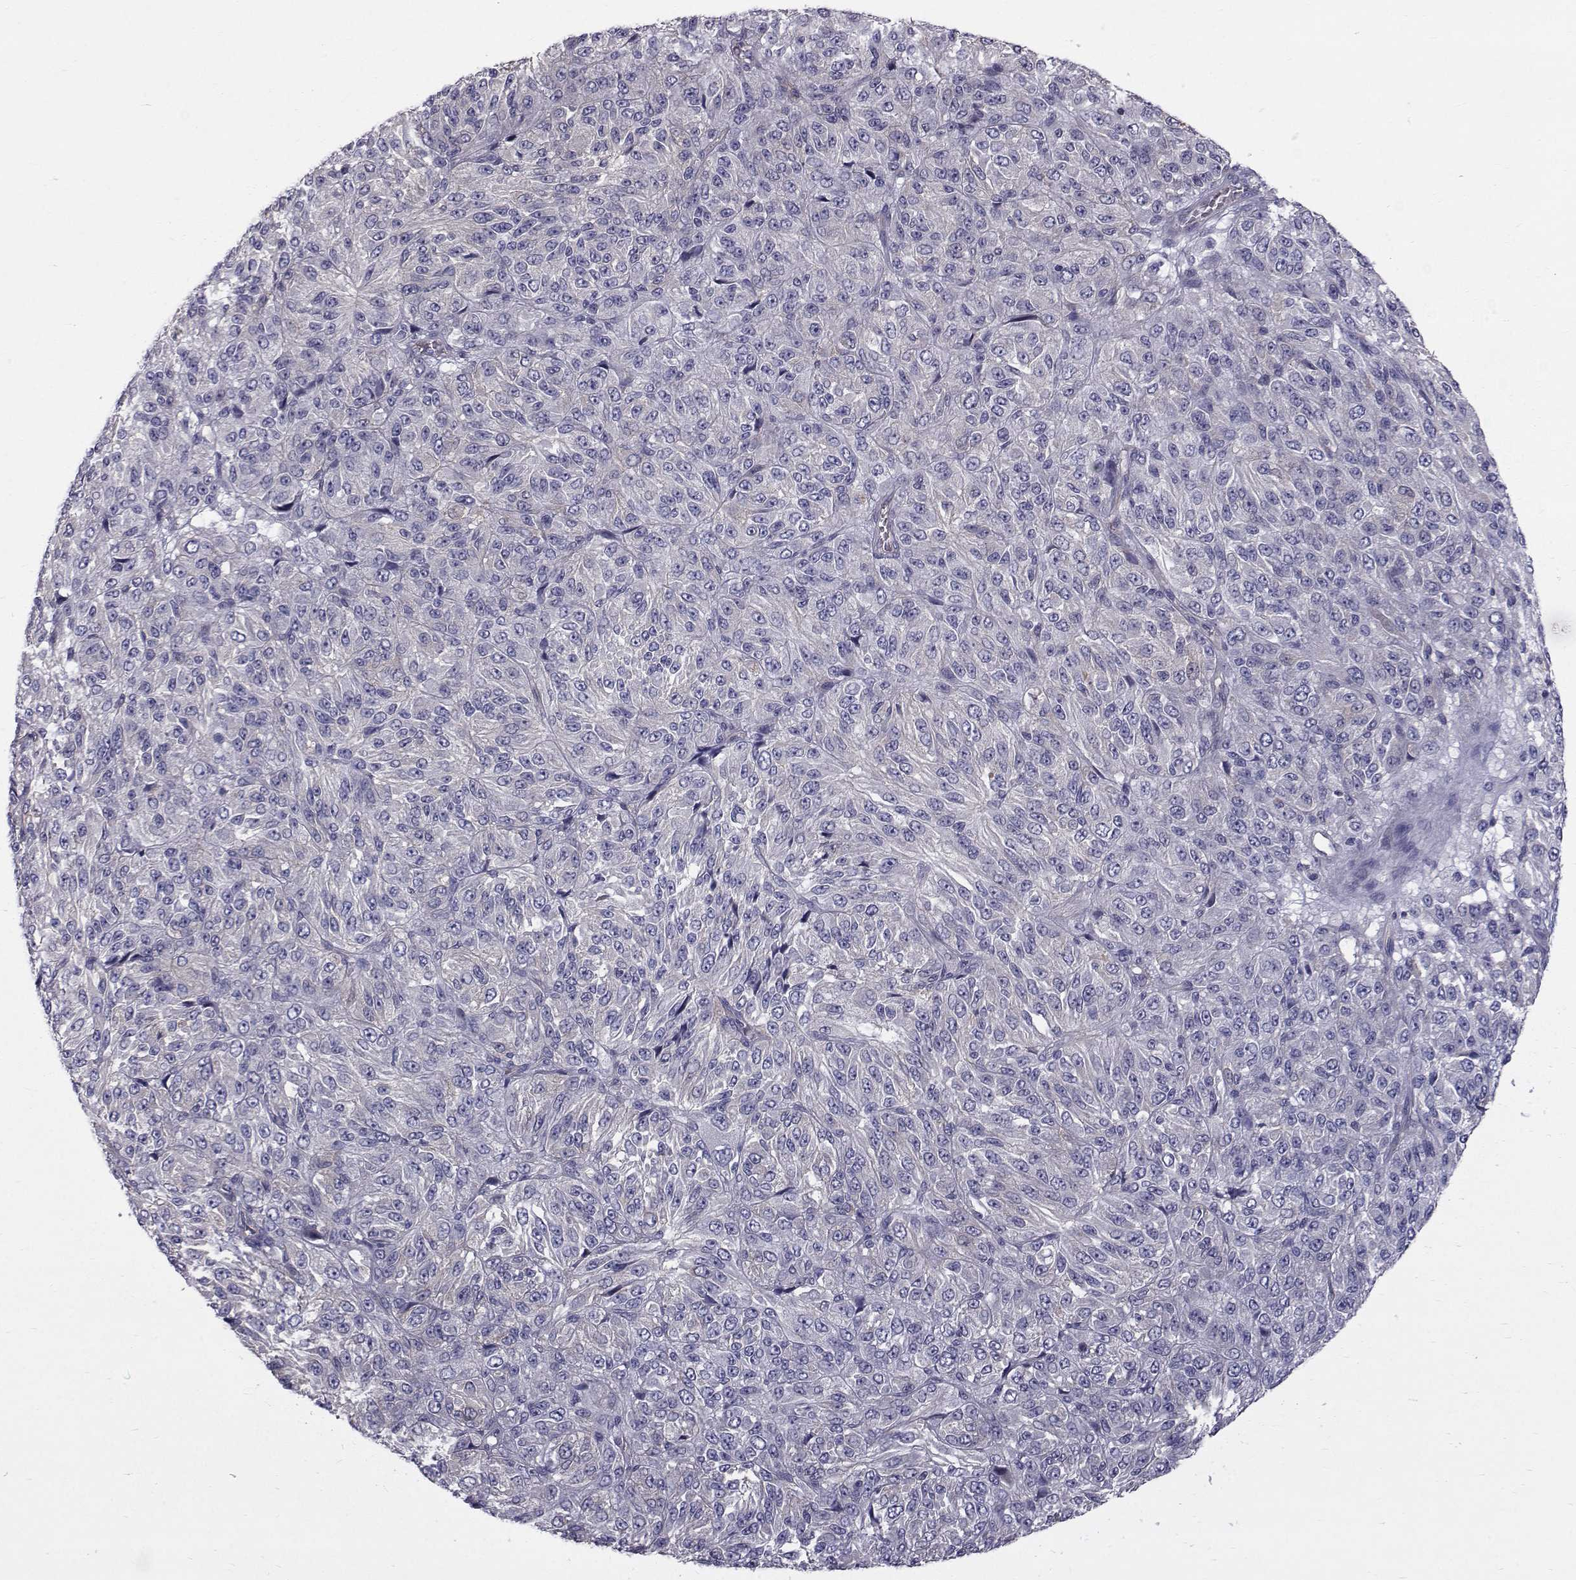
{"staining": {"intensity": "weak", "quantity": "<25%", "location": "cytoplasmic/membranous"}, "tissue": "melanoma", "cell_type": "Tumor cells", "image_type": "cancer", "snomed": [{"axis": "morphology", "description": "Malignant melanoma, Metastatic site"}, {"axis": "topography", "description": "Brain"}], "caption": "The histopathology image reveals no significant expression in tumor cells of malignant melanoma (metastatic site).", "gene": "QPCT", "patient": {"sex": "female", "age": 56}}